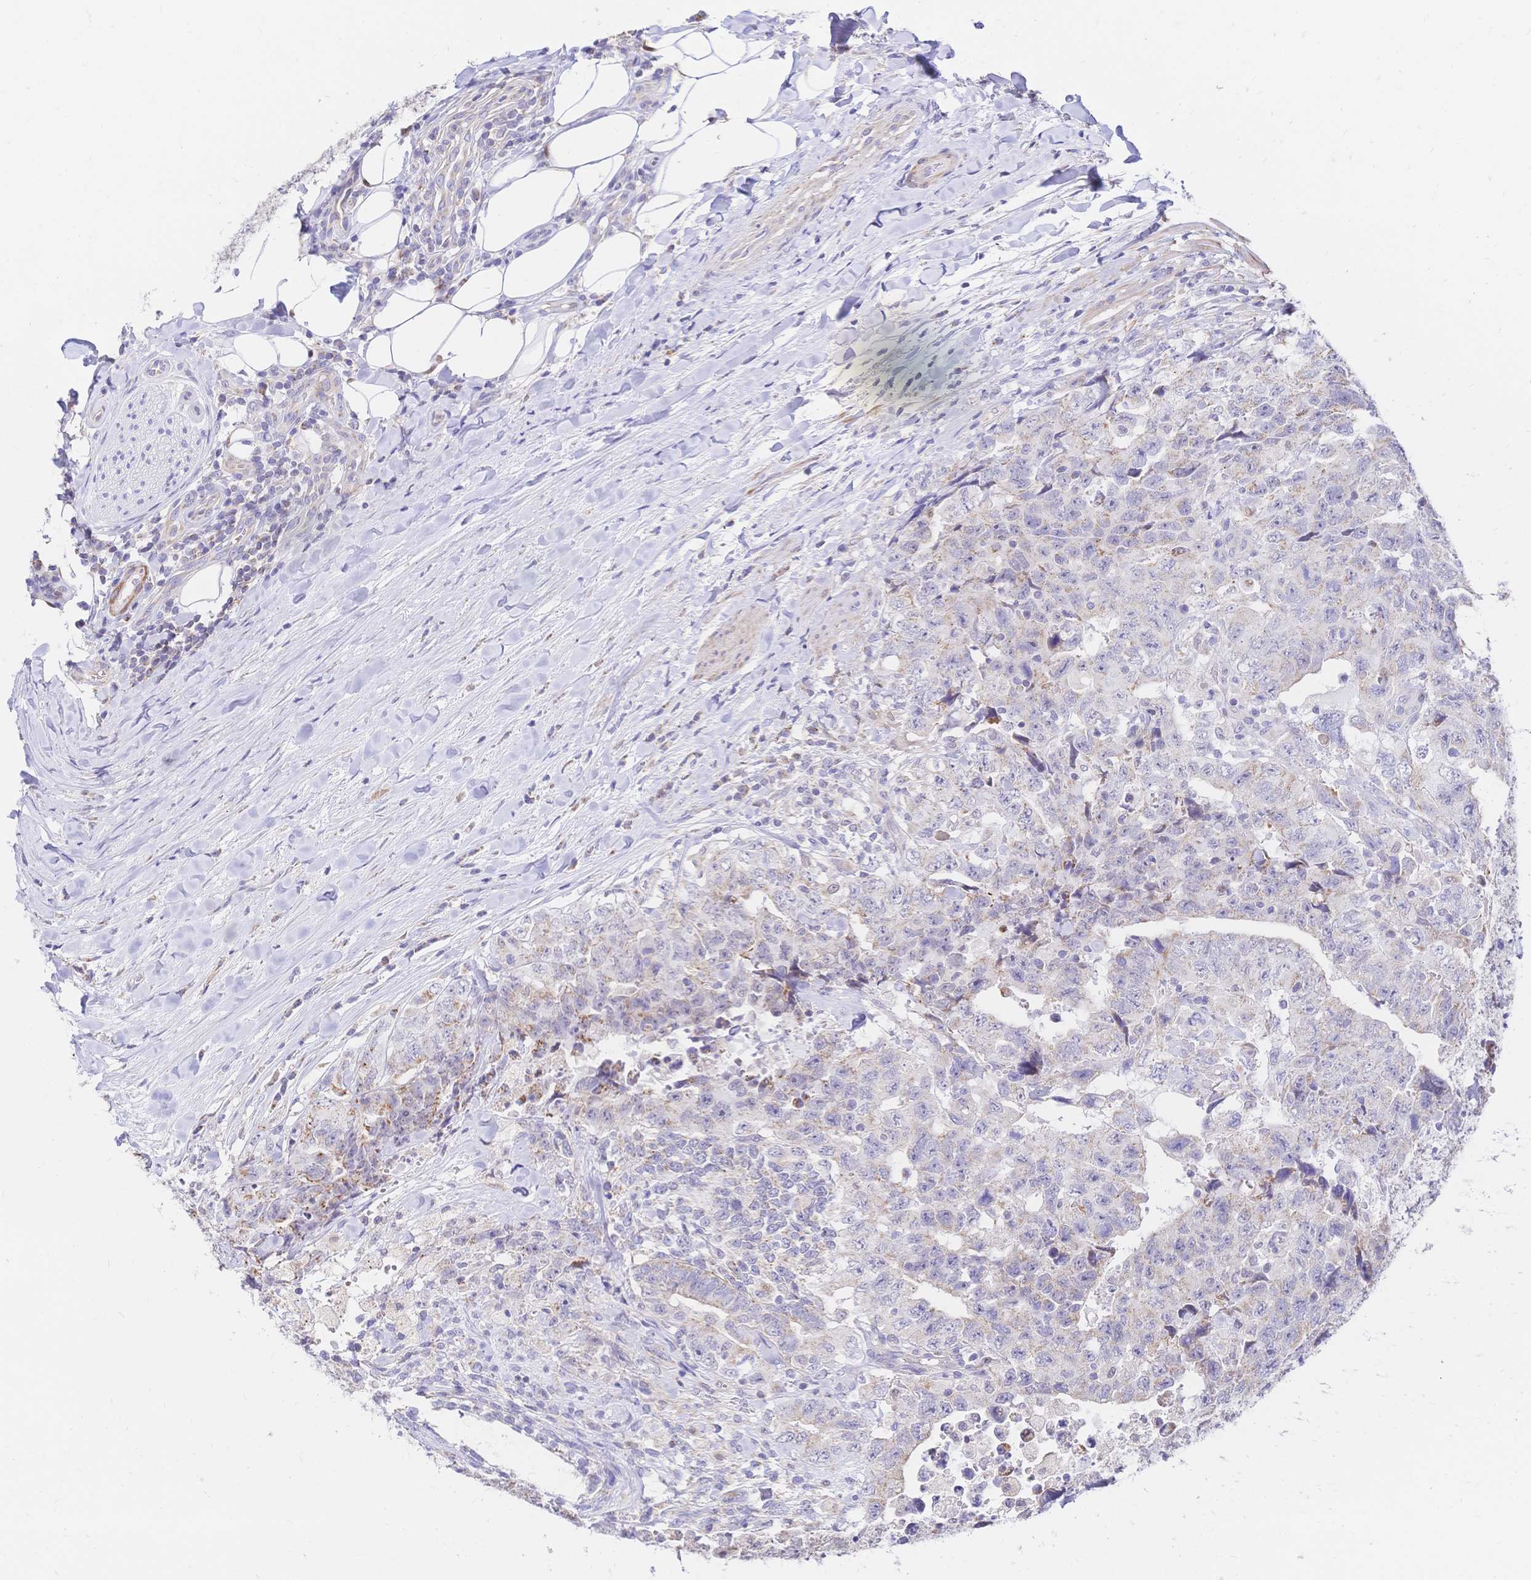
{"staining": {"intensity": "weak", "quantity": "<25%", "location": "cytoplasmic/membranous"}, "tissue": "testis cancer", "cell_type": "Tumor cells", "image_type": "cancer", "snomed": [{"axis": "morphology", "description": "Carcinoma, Embryonal, NOS"}, {"axis": "topography", "description": "Testis"}], "caption": "Testis cancer (embryonal carcinoma) stained for a protein using immunohistochemistry exhibits no expression tumor cells.", "gene": "CLEC18B", "patient": {"sex": "male", "age": 24}}